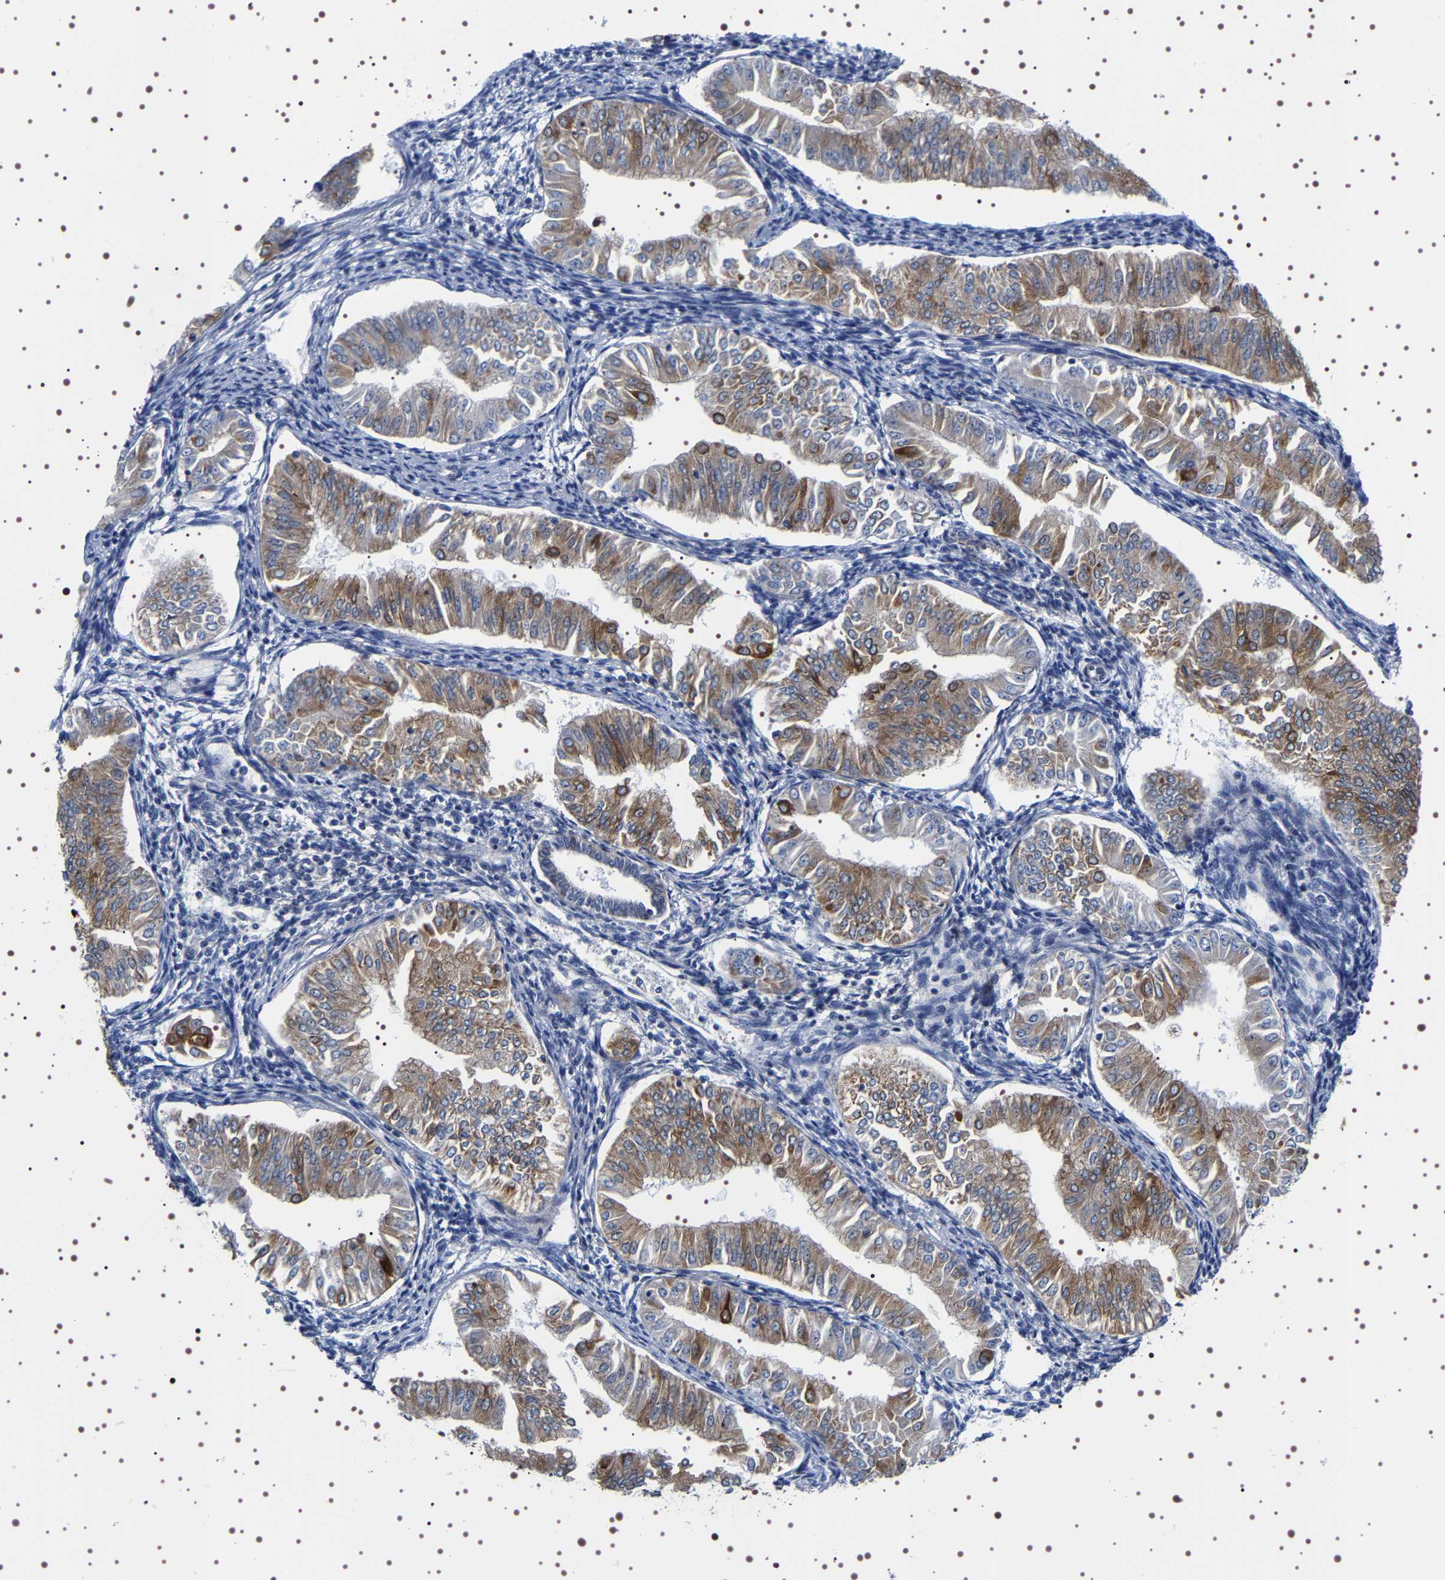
{"staining": {"intensity": "moderate", "quantity": ">75%", "location": "cytoplasmic/membranous"}, "tissue": "endometrial cancer", "cell_type": "Tumor cells", "image_type": "cancer", "snomed": [{"axis": "morphology", "description": "Normal tissue, NOS"}, {"axis": "morphology", "description": "Adenocarcinoma, NOS"}, {"axis": "topography", "description": "Endometrium"}], "caption": "Human endometrial adenocarcinoma stained with a brown dye reveals moderate cytoplasmic/membranous positive expression in about >75% of tumor cells.", "gene": "SQLE", "patient": {"sex": "female", "age": 53}}